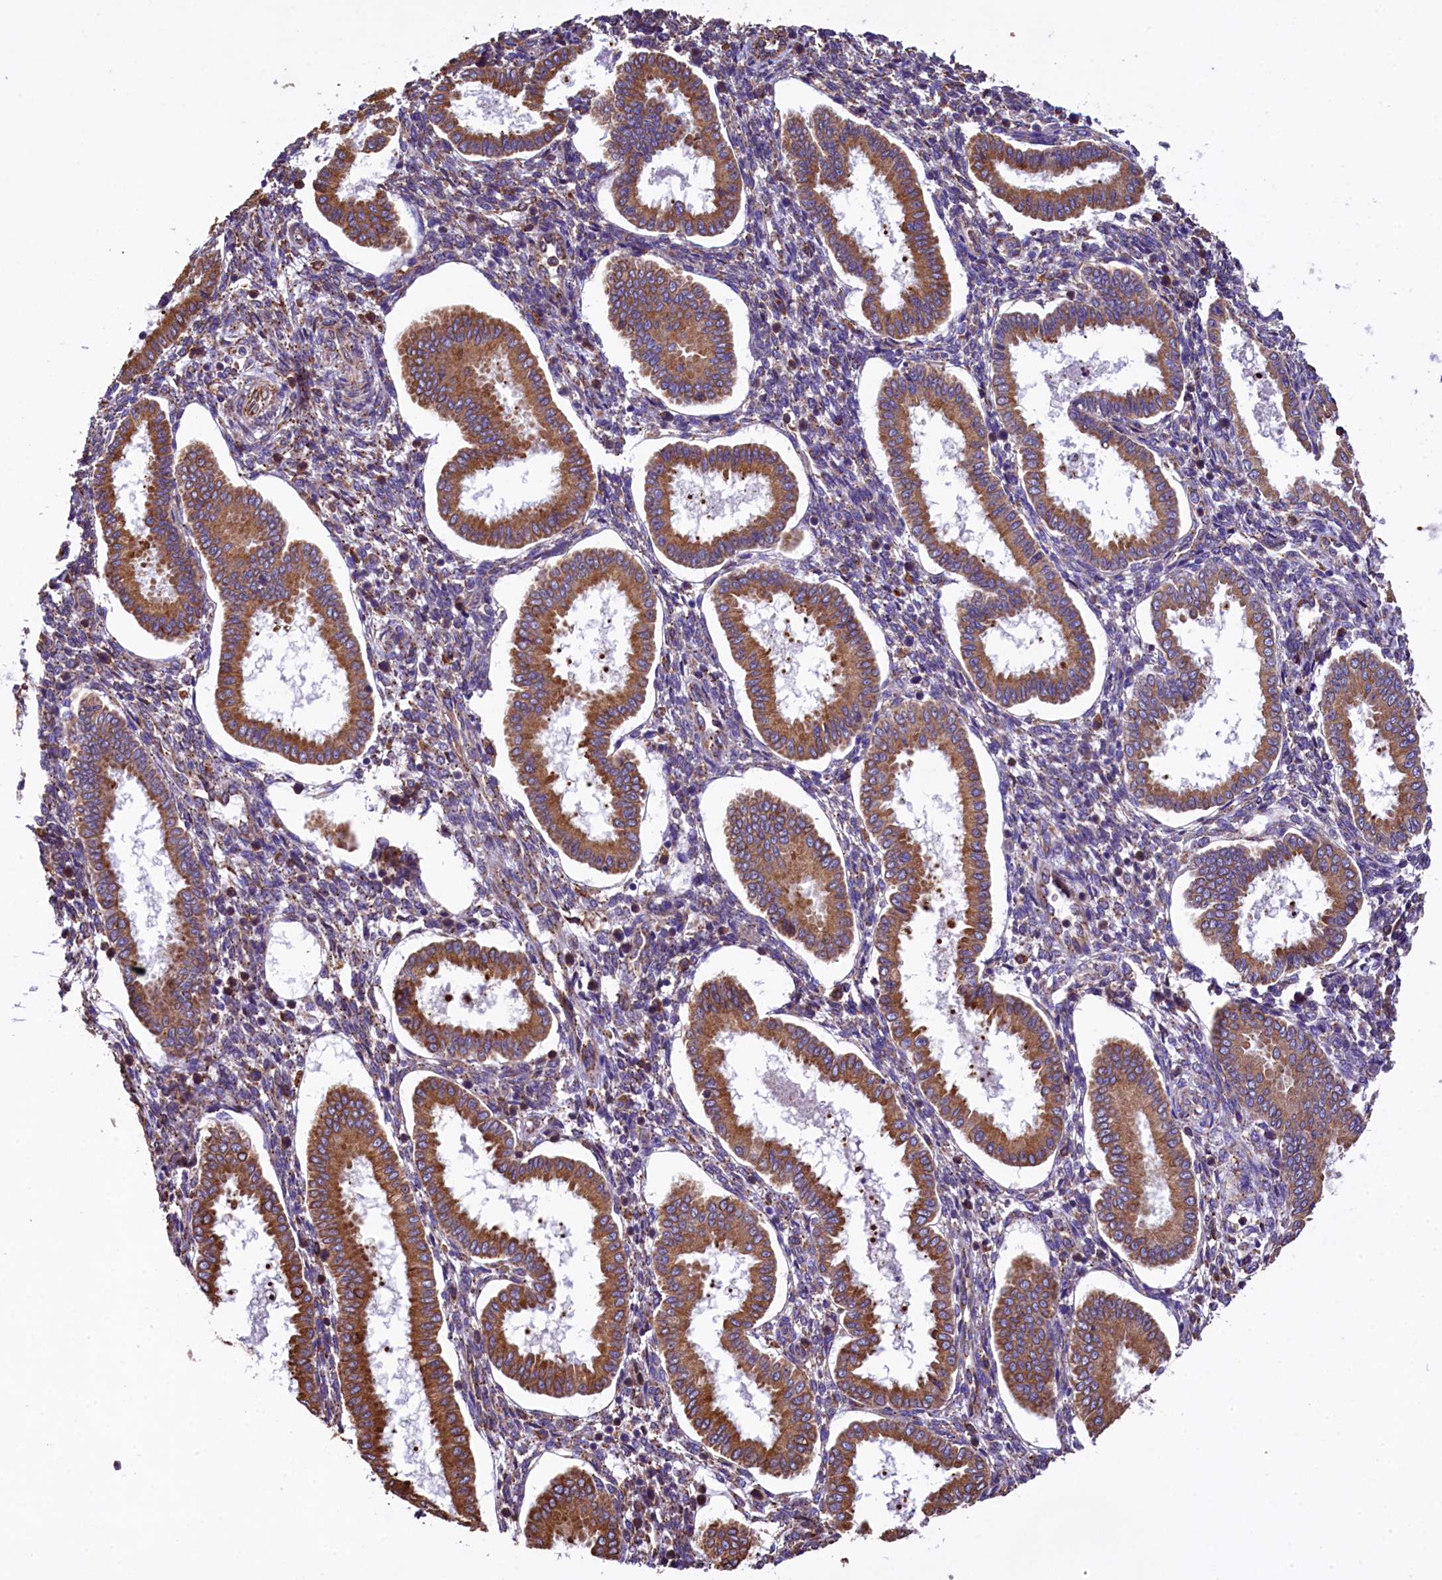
{"staining": {"intensity": "moderate", "quantity": "<25%", "location": "cytoplasmic/membranous"}, "tissue": "endometrium", "cell_type": "Cells in endometrial stroma", "image_type": "normal", "snomed": [{"axis": "morphology", "description": "Normal tissue, NOS"}, {"axis": "topography", "description": "Endometrium"}], "caption": "Endometrium stained with a brown dye shows moderate cytoplasmic/membranous positive expression in approximately <25% of cells in endometrial stroma.", "gene": "CAPS2", "patient": {"sex": "female", "age": 24}}